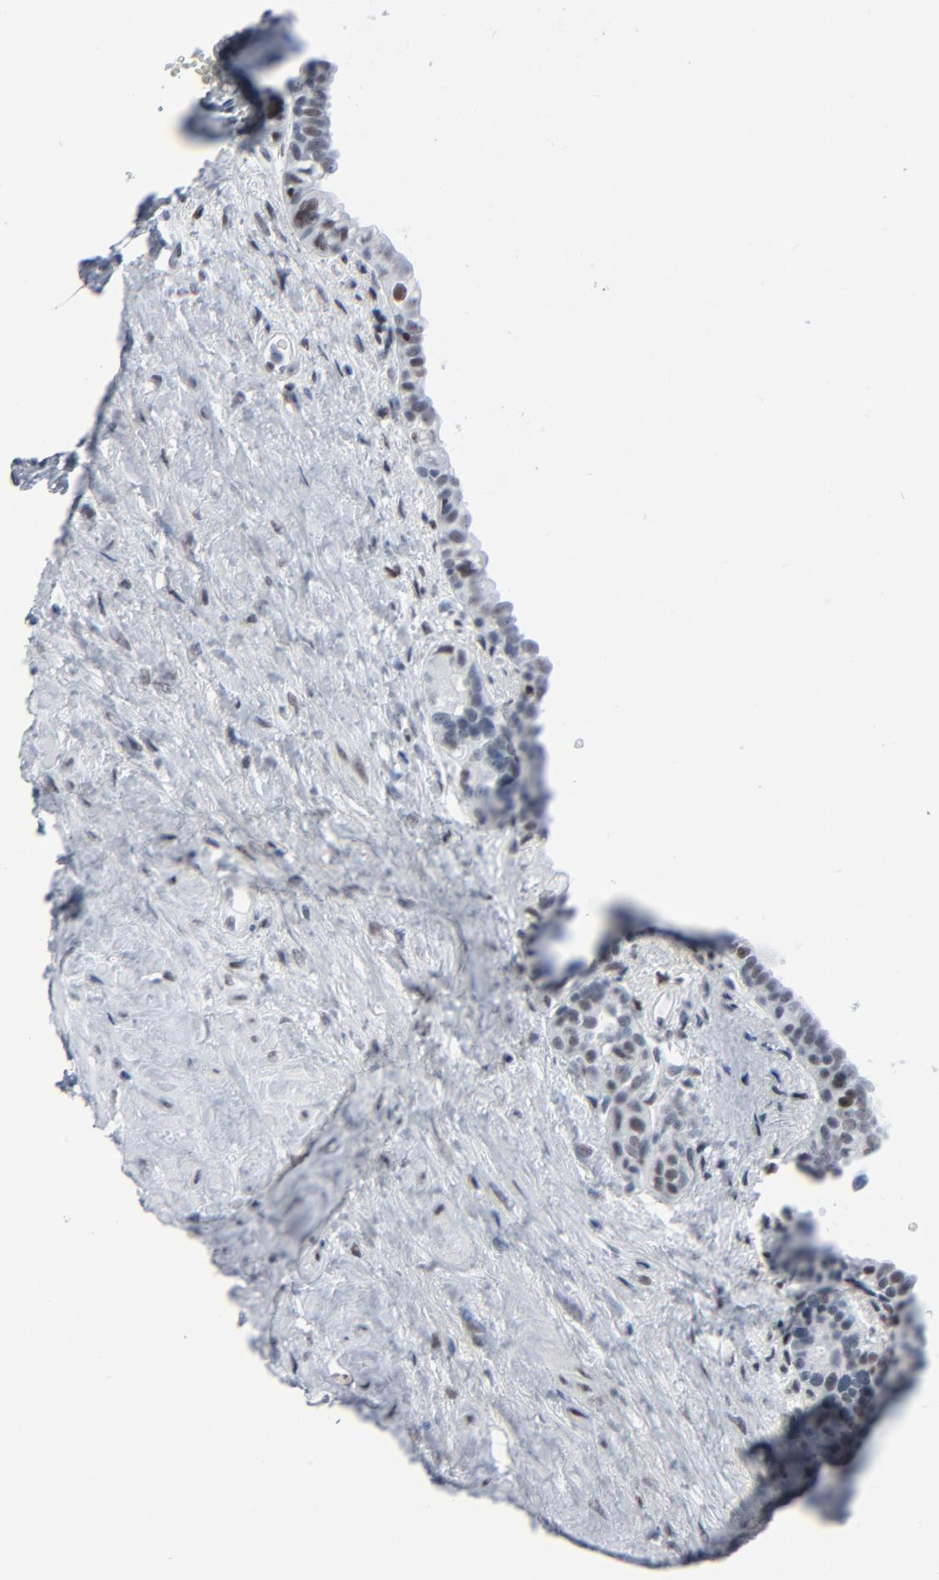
{"staining": {"intensity": "weak", "quantity": "25%-75%", "location": "nuclear"}, "tissue": "seminal vesicle", "cell_type": "Glandular cells", "image_type": "normal", "snomed": [{"axis": "morphology", "description": "Normal tissue, NOS"}, {"axis": "topography", "description": "Seminal veicle"}], "caption": "Brown immunohistochemical staining in unremarkable human seminal vesicle shows weak nuclear staining in approximately 25%-75% of glandular cells.", "gene": "SIRT1", "patient": {"sex": "male", "age": 61}}